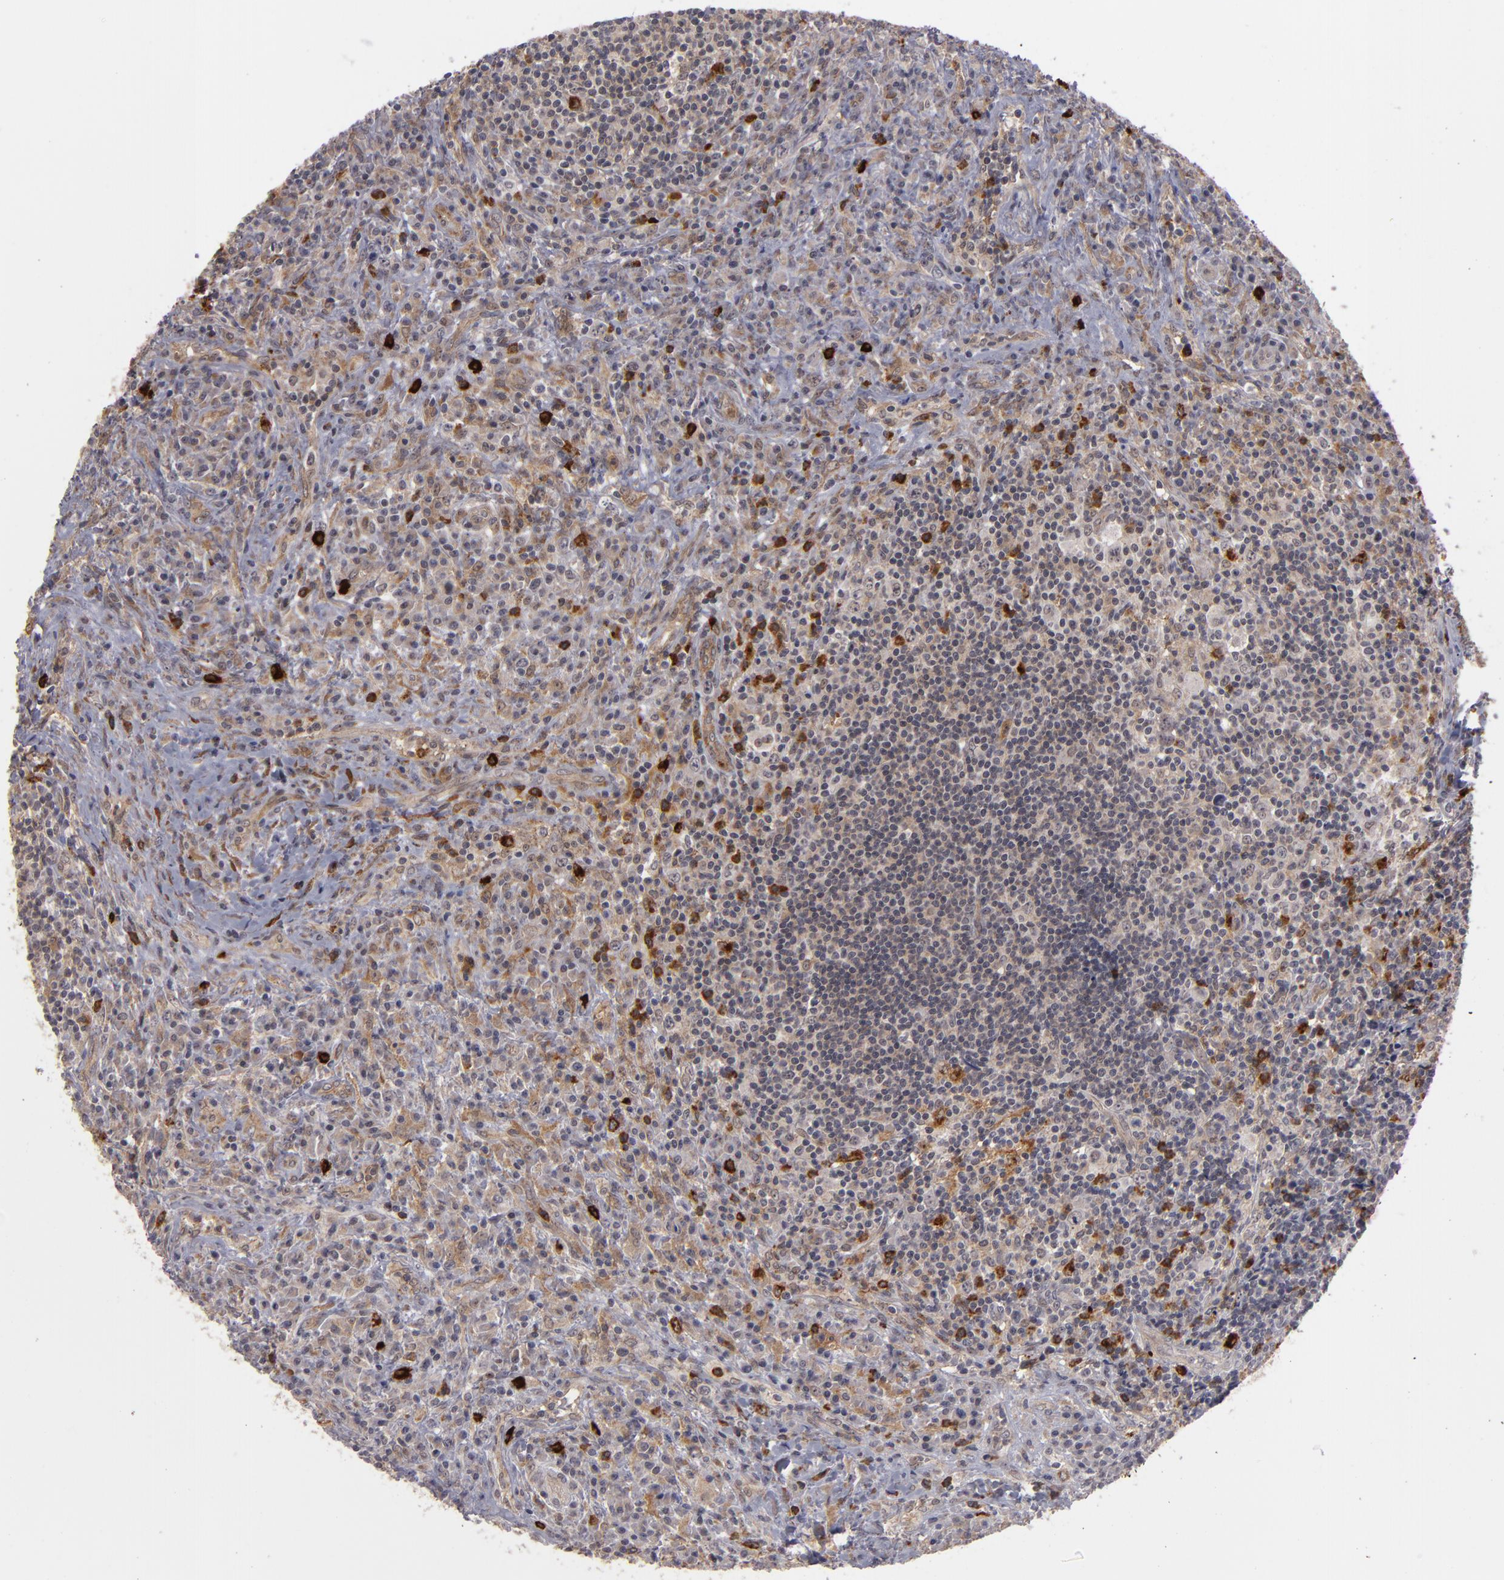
{"staining": {"intensity": "strong", "quantity": "<25%", "location": "cytoplasmic/membranous"}, "tissue": "lymphoma", "cell_type": "Tumor cells", "image_type": "cancer", "snomed": [{"axis": "morphology", "description": "Hodgkin's disease, NOS"}, {"axis": "topography", "description": "Lymph node"}], "caption": "Hodgkin's disease tissue exhibits strong cytoplasmic/membranous positivity in approximately <25% of tumor cells, visualized by immunohistochemistry. The protein is shown in brown color, while the nuclei are stained blue.", "gene": "STX3", "patient": {"sex": "female", "age": 25}}